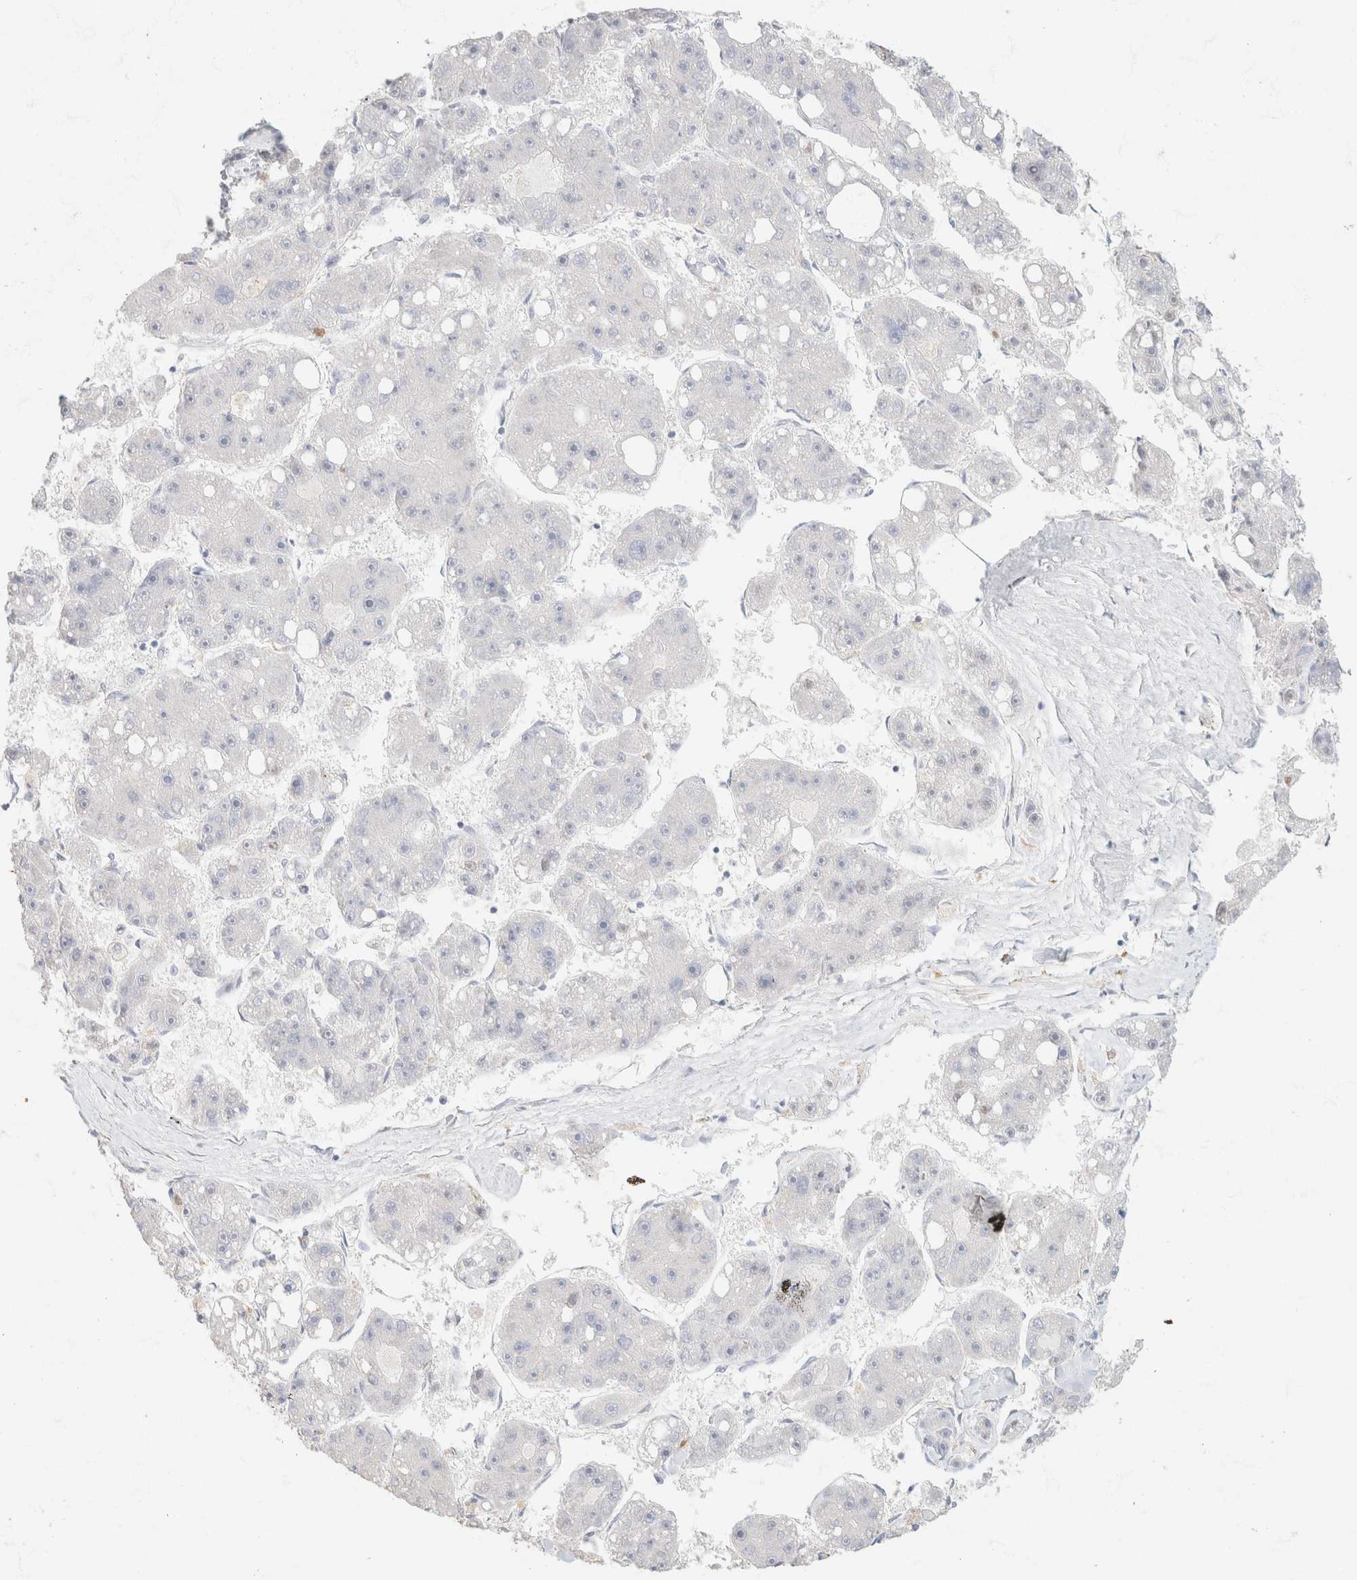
{"staining": {"intensity": "negative", "quantity": "none", "location": "none"}, "tissue": "liver cancer", "cell_type": "Tumor cells", "image_type": "cancer", "snomed": [{"axis": "morphology", "description": "Carcinoma, Hepatocellular, NOS"}, {"axis": "topography", "description": "Liver"}], "caption": "A photomicrograph of liver cancer (hepatocellular carcinoma) stained for a protein reveals no brown staining in tumor cells.", "gene": "CA12", "patient": {"sex": "female", "age": 61}}